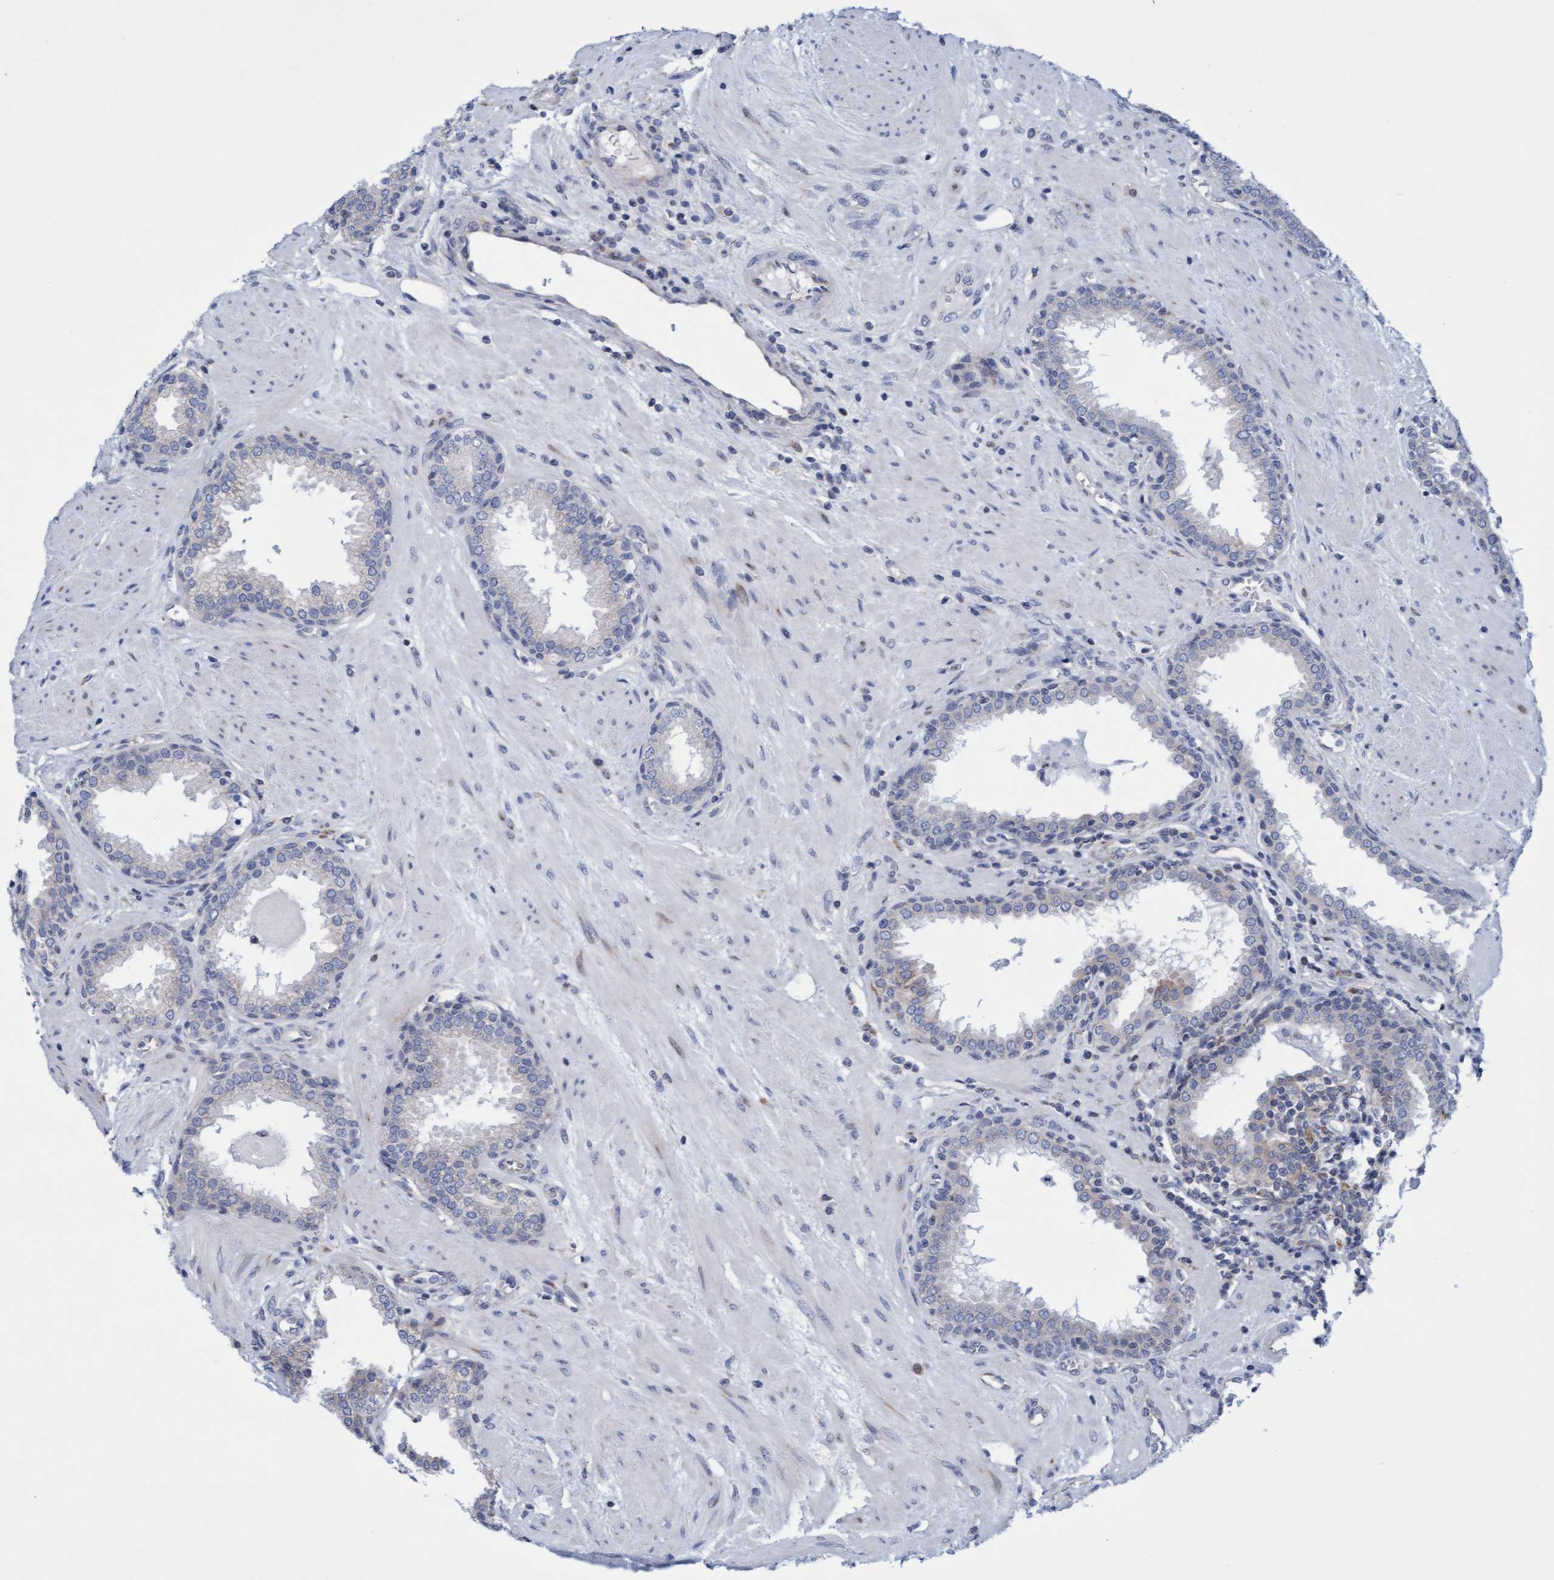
{"staining": {"intensity": "negative", "quantity": "none", "location": "none"}, "tissue": "prostate", "cell_type": "Glandular cells", "image_type": "normal", "snomed": [{"axis": "morphology", "description": "Normal tissue, NOS"}, {"axis": "topography", "description": "Prostate"}], "caption": "Glandular cells show no significant protein positivity in benign prostate. Brightfield microscopy of immunohistochemistry stained with DAB (brown) and hematoxylin (blue), captured at high magnification.", "gene": "SLC28A3", "patient": {"sex": "male", "age": 51}}